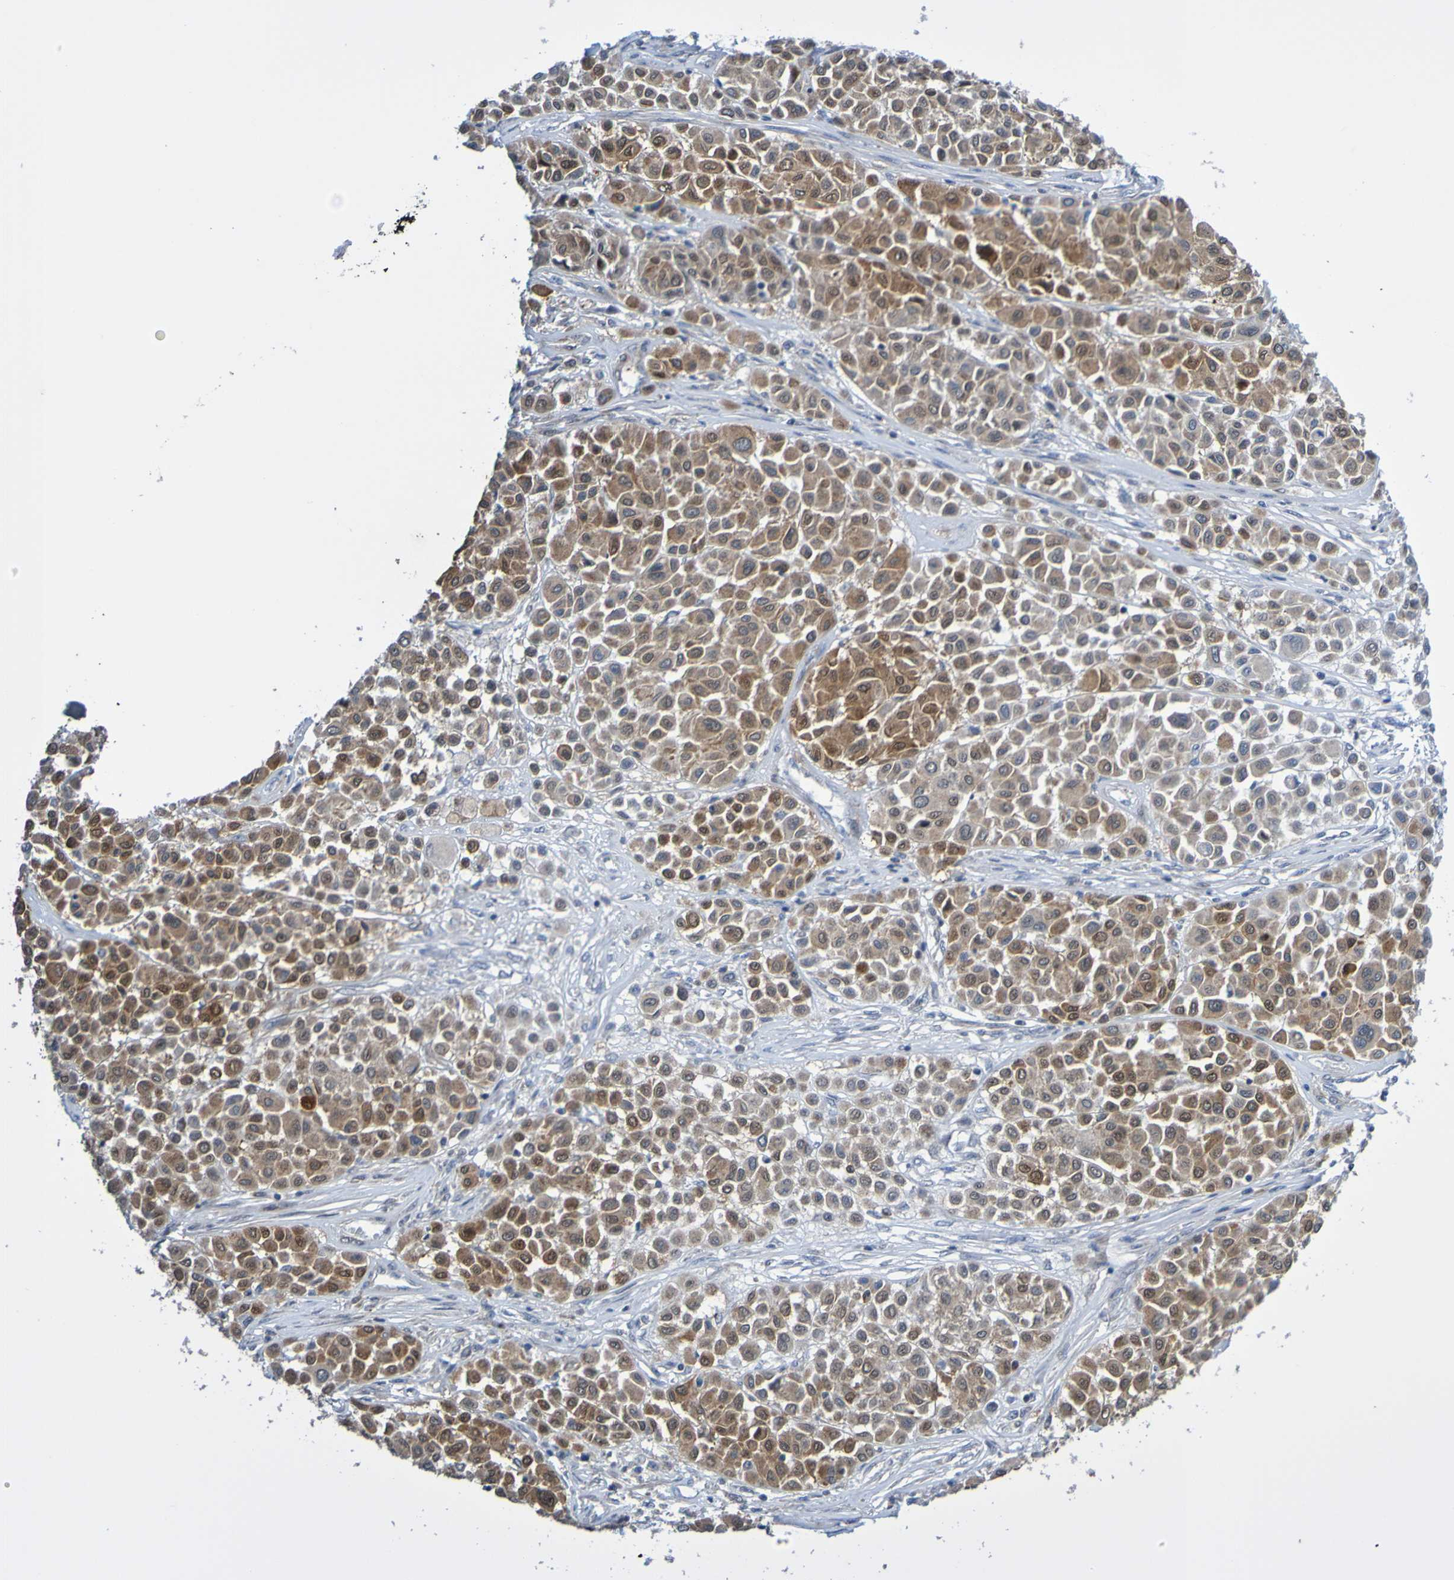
{"staining": {"intensity": "moderate", "quantity": ">75%", "location": "cytoplasmic/membranous"}, "tissue": "melanoma", "cell_type": "Tumor cells", "image_type": "cancer", "snomed": [{"axis": "morphology", "description": "Malignant melanoma, Metastatic site"}, {"axis": "topography", "description": "Soft tissue"}], "caption": "Immunohistochemistry micrograph of malignant melanoma (metastatic site) stained for a protein (brown), which reveals medium levels of moderate cytoplasmic/membranous staining in about >75% of tumor cells.", "gene": "ATIC", "patient": {"sex": "male", "age": 41}}